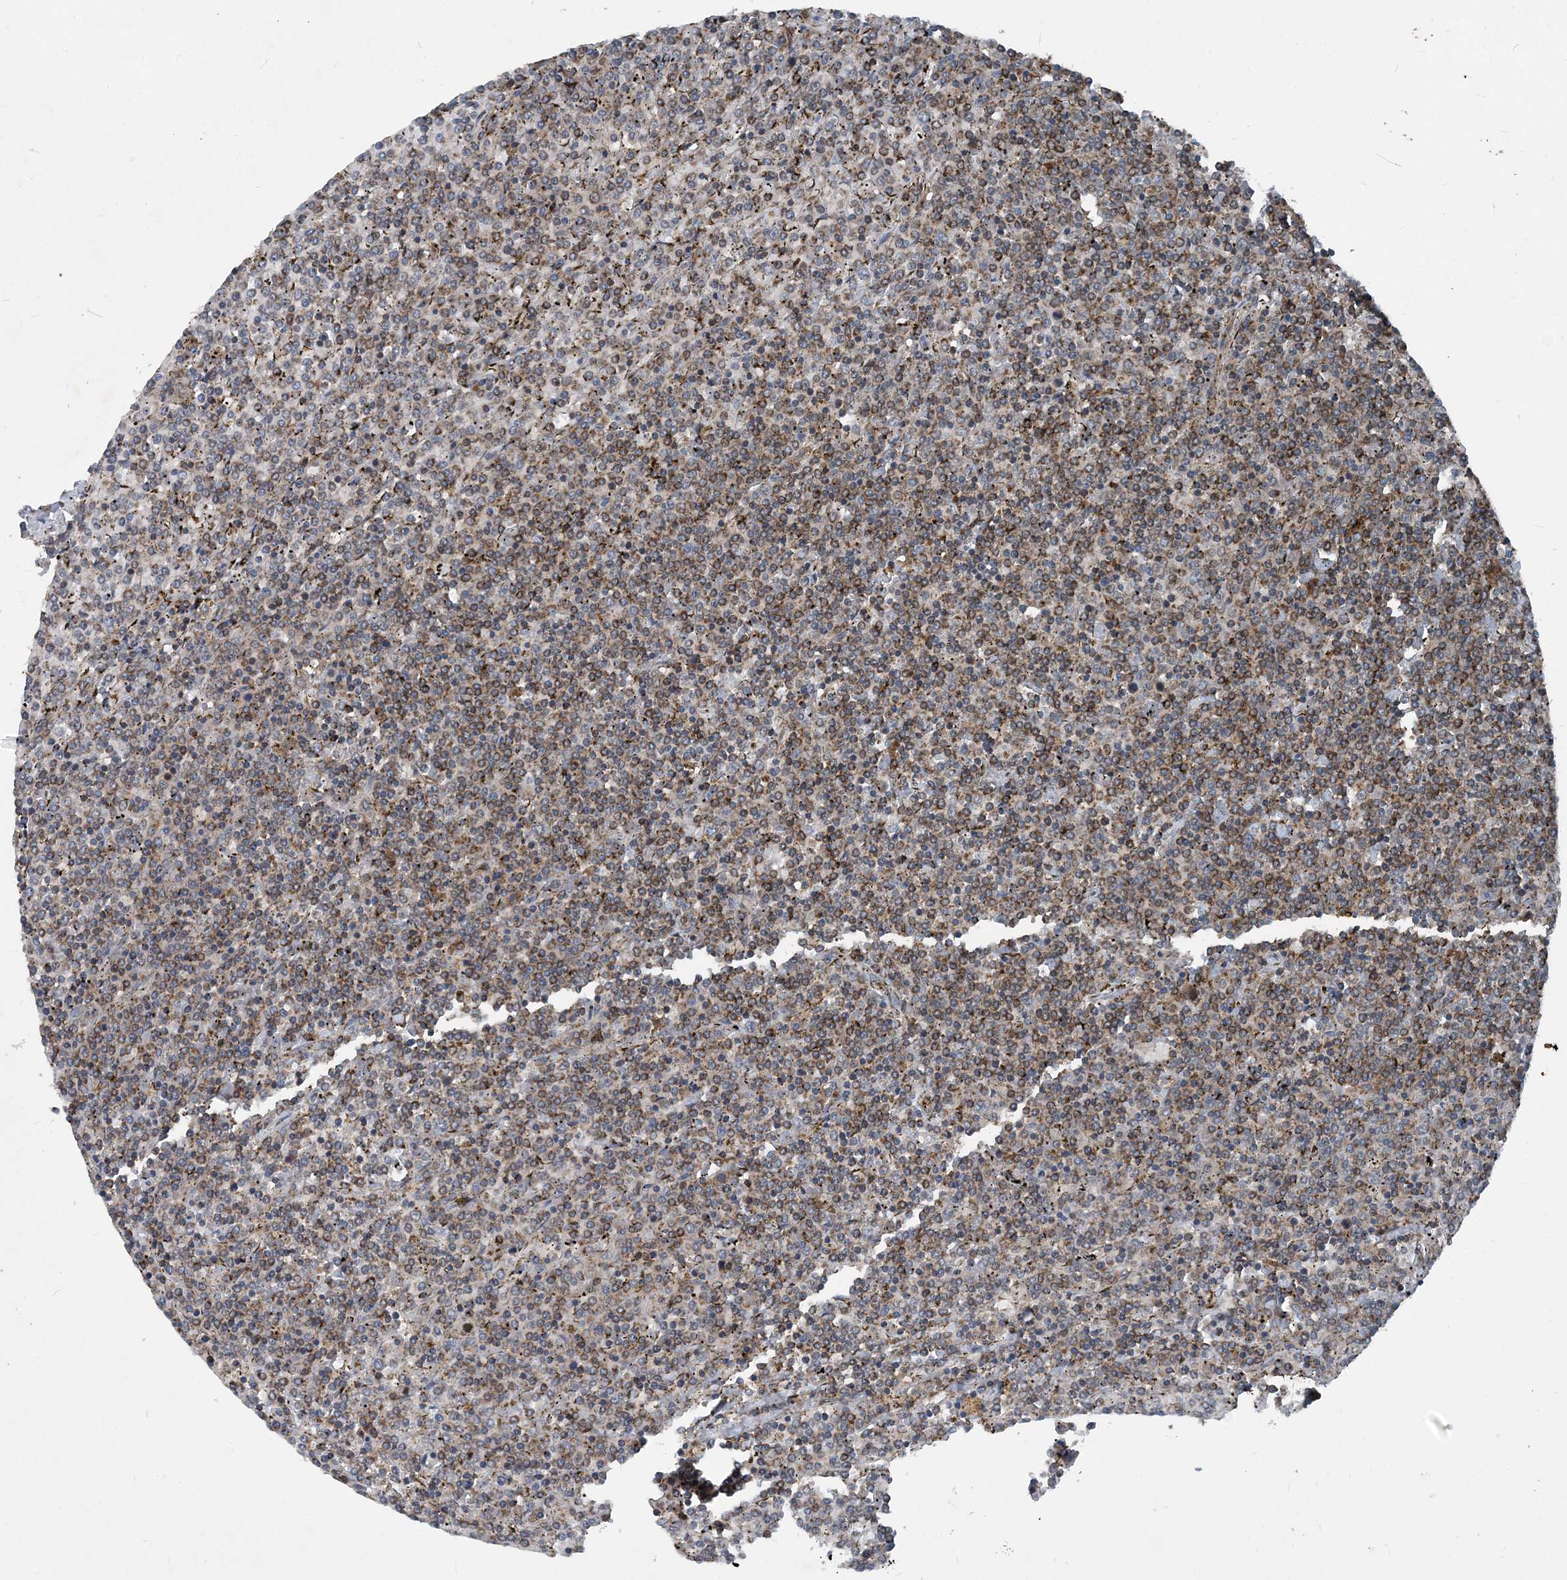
{"staining": {"intensity": "weak", "quantity": "25%-75%", "location": "cytoplasmic/membranous"}, "tissue": "lymphoma", "cell_type": "Tumor cells", "image_type": "cancer", "snomed": [{"axis": "morphology", "description": "Malignant lymphoma, non-Hodgkin's type, Low grade"}, {"axis": "topography", "description": "Spleen"}], "caption": "Weak cytoplasmic/membranous positivity is identified in approximately 25%-75% of tumor cells in lymphoma.", "gene": "NDUFA2", "patient": {"sex": "female", "age": 19}}